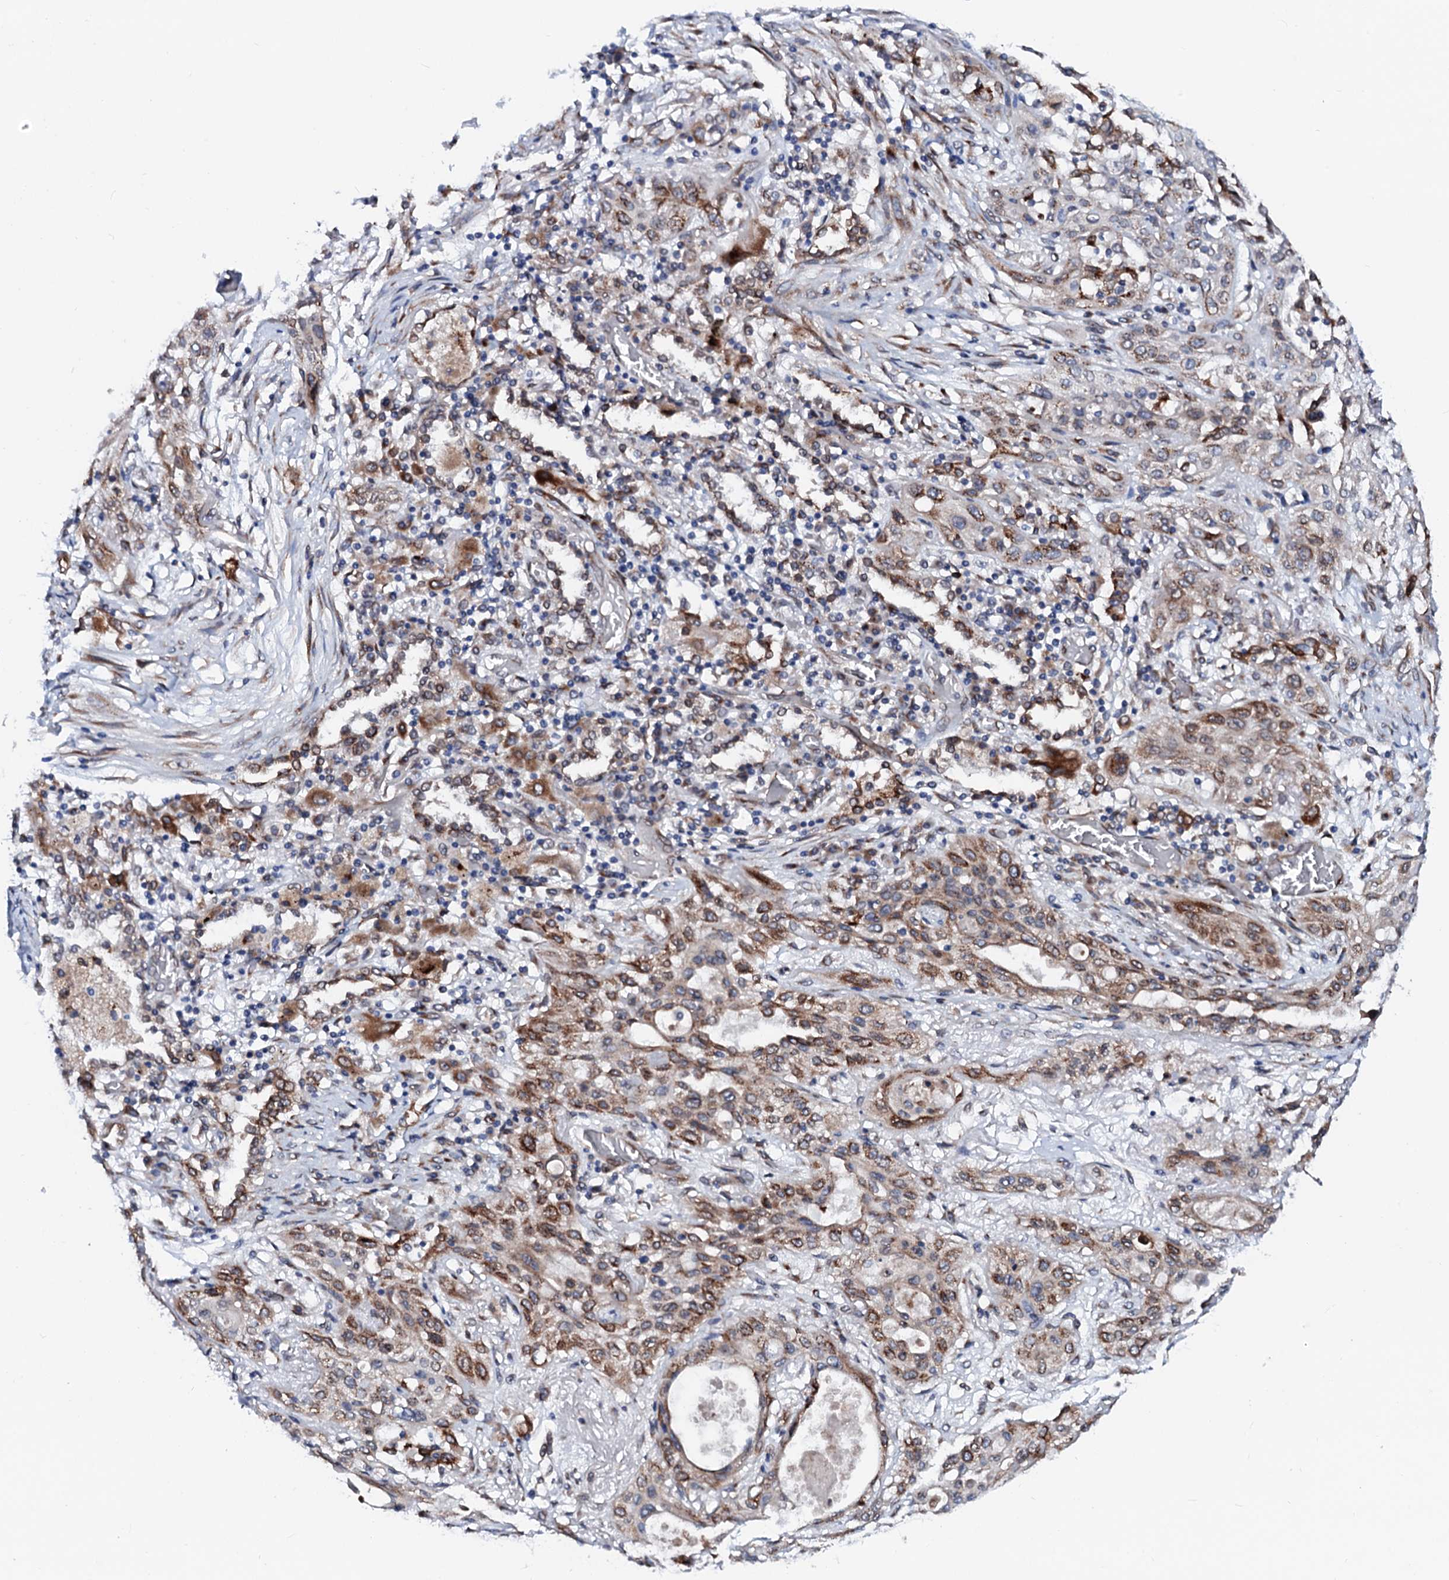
{"staining": {"intensity": "moderate", "quantity": "25%-75%", "location": "cytoplasmic/membranous"}, "tissue": "lung cancer", "cell_type": "Tumor cells", "image_type": "cancer", "snomed": [{"axis": "morphology", "description": "Squamous cell carcinoma, NOS"}, {"axis": "topography", "description": "Lung"}], "caption": "High-magnification brightfield microscopy of squamous cell carcinoma (lung) stained with DAB (3,3'-diaminobenzidine) (brown) and counterstained with hematoxylin (blue). tumor cells exhibit moderate cytoplasmic/membranous staining is appreciated in about25%-75% of cells.", "gene": "TMCO3", "patient": {"sex": "female", "age": 47}}